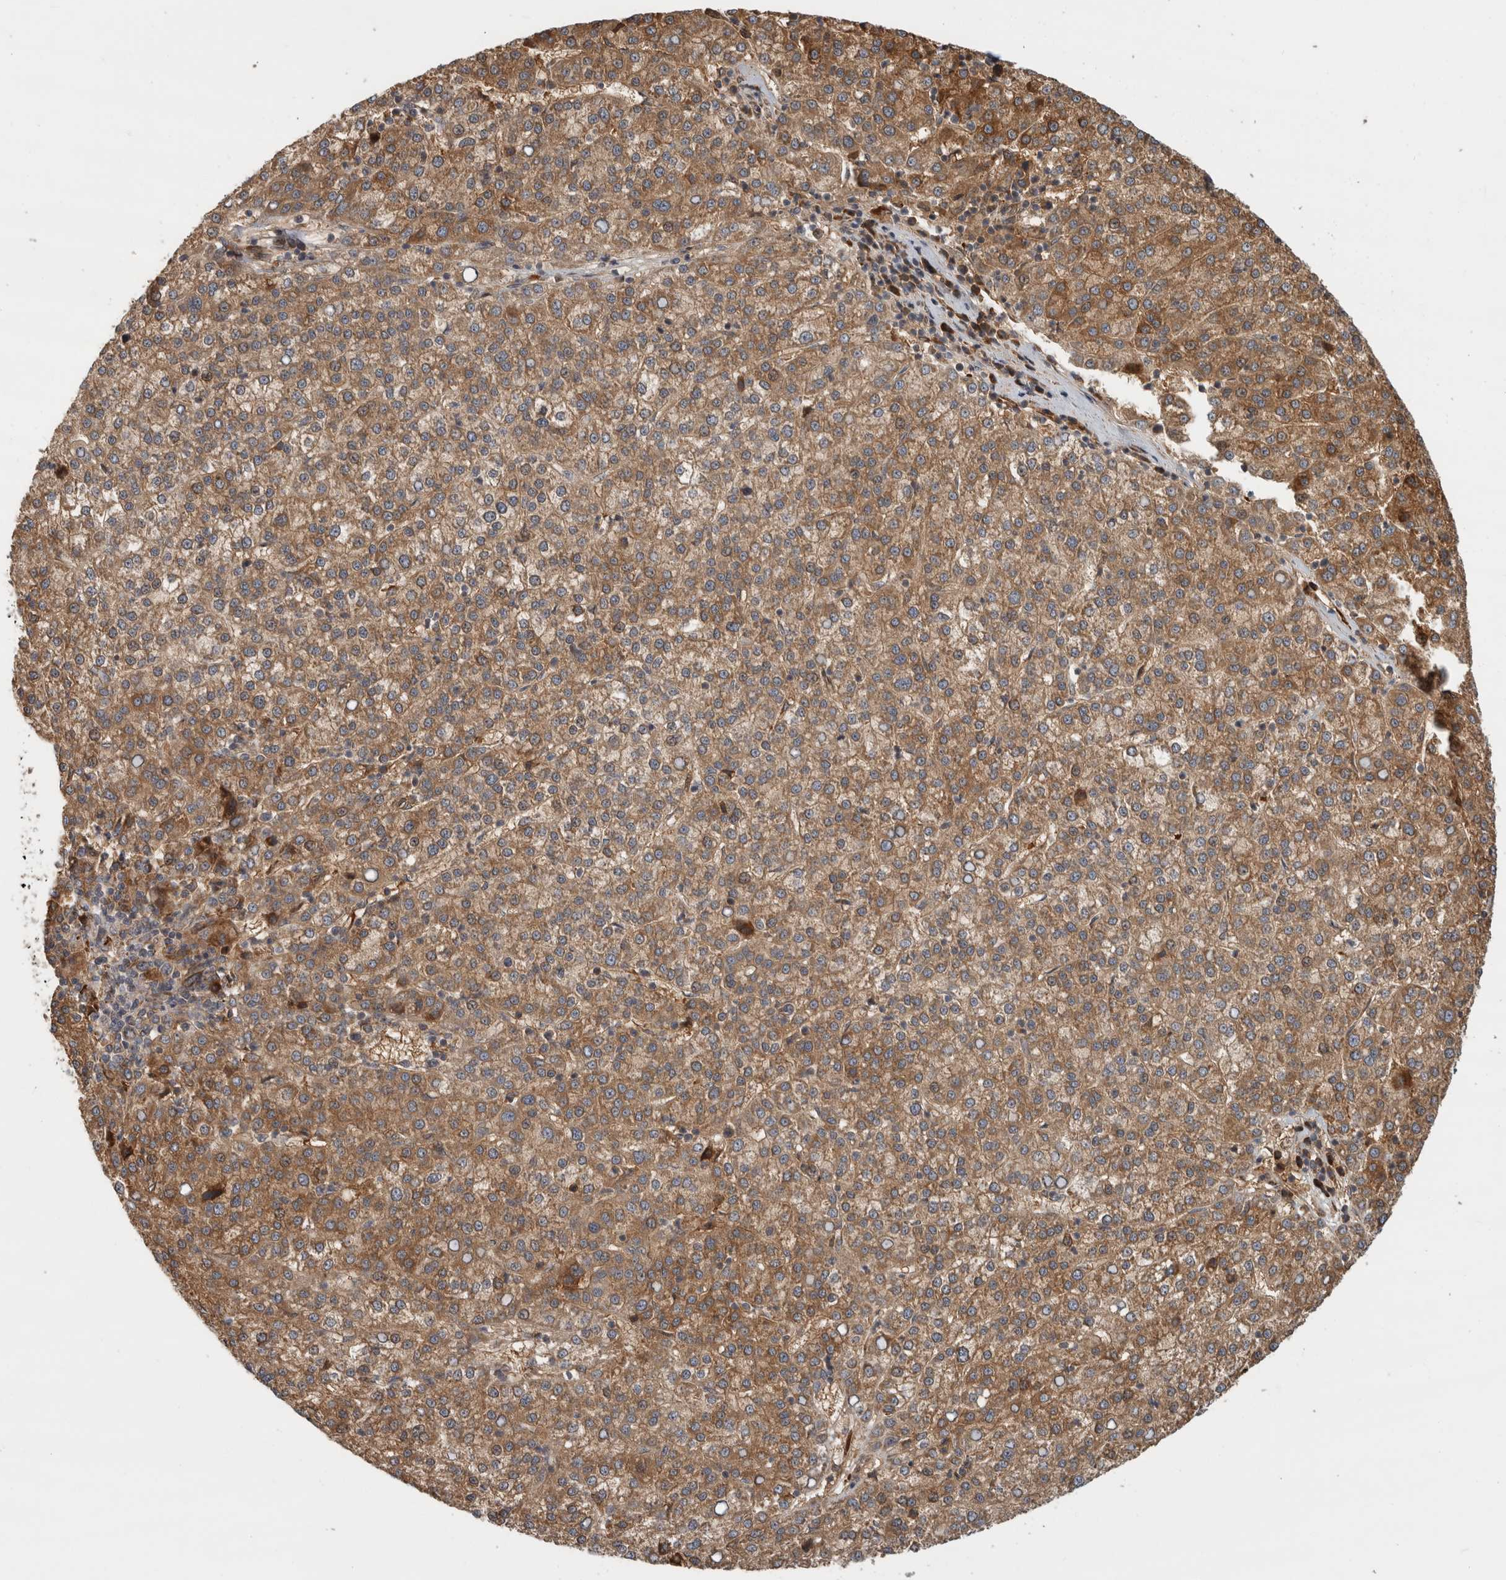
{"staining": {"intensity": "moderate", "quantity": ">75%", "location": "cytoplasmic/membranous"}, "tissue": "liver cancer", "cell_type": "Tumor cells", "image_type": "cancer", "snomed": [{"axis": "morphology", "description": "Carcinoma, Hepatocellular, NOS"}, {"axis": "topography", "description": "Liver"}], "caption": "High-power microscopy captured an IHC photomicrograph of liver cancer (hepatocellular carcinoma), revealing moderate cytoplasmic/membranous positivity in about >75% of tumor cells.", "gene": "TUBD1", "patient": {"sex": "female", "age": 58}}